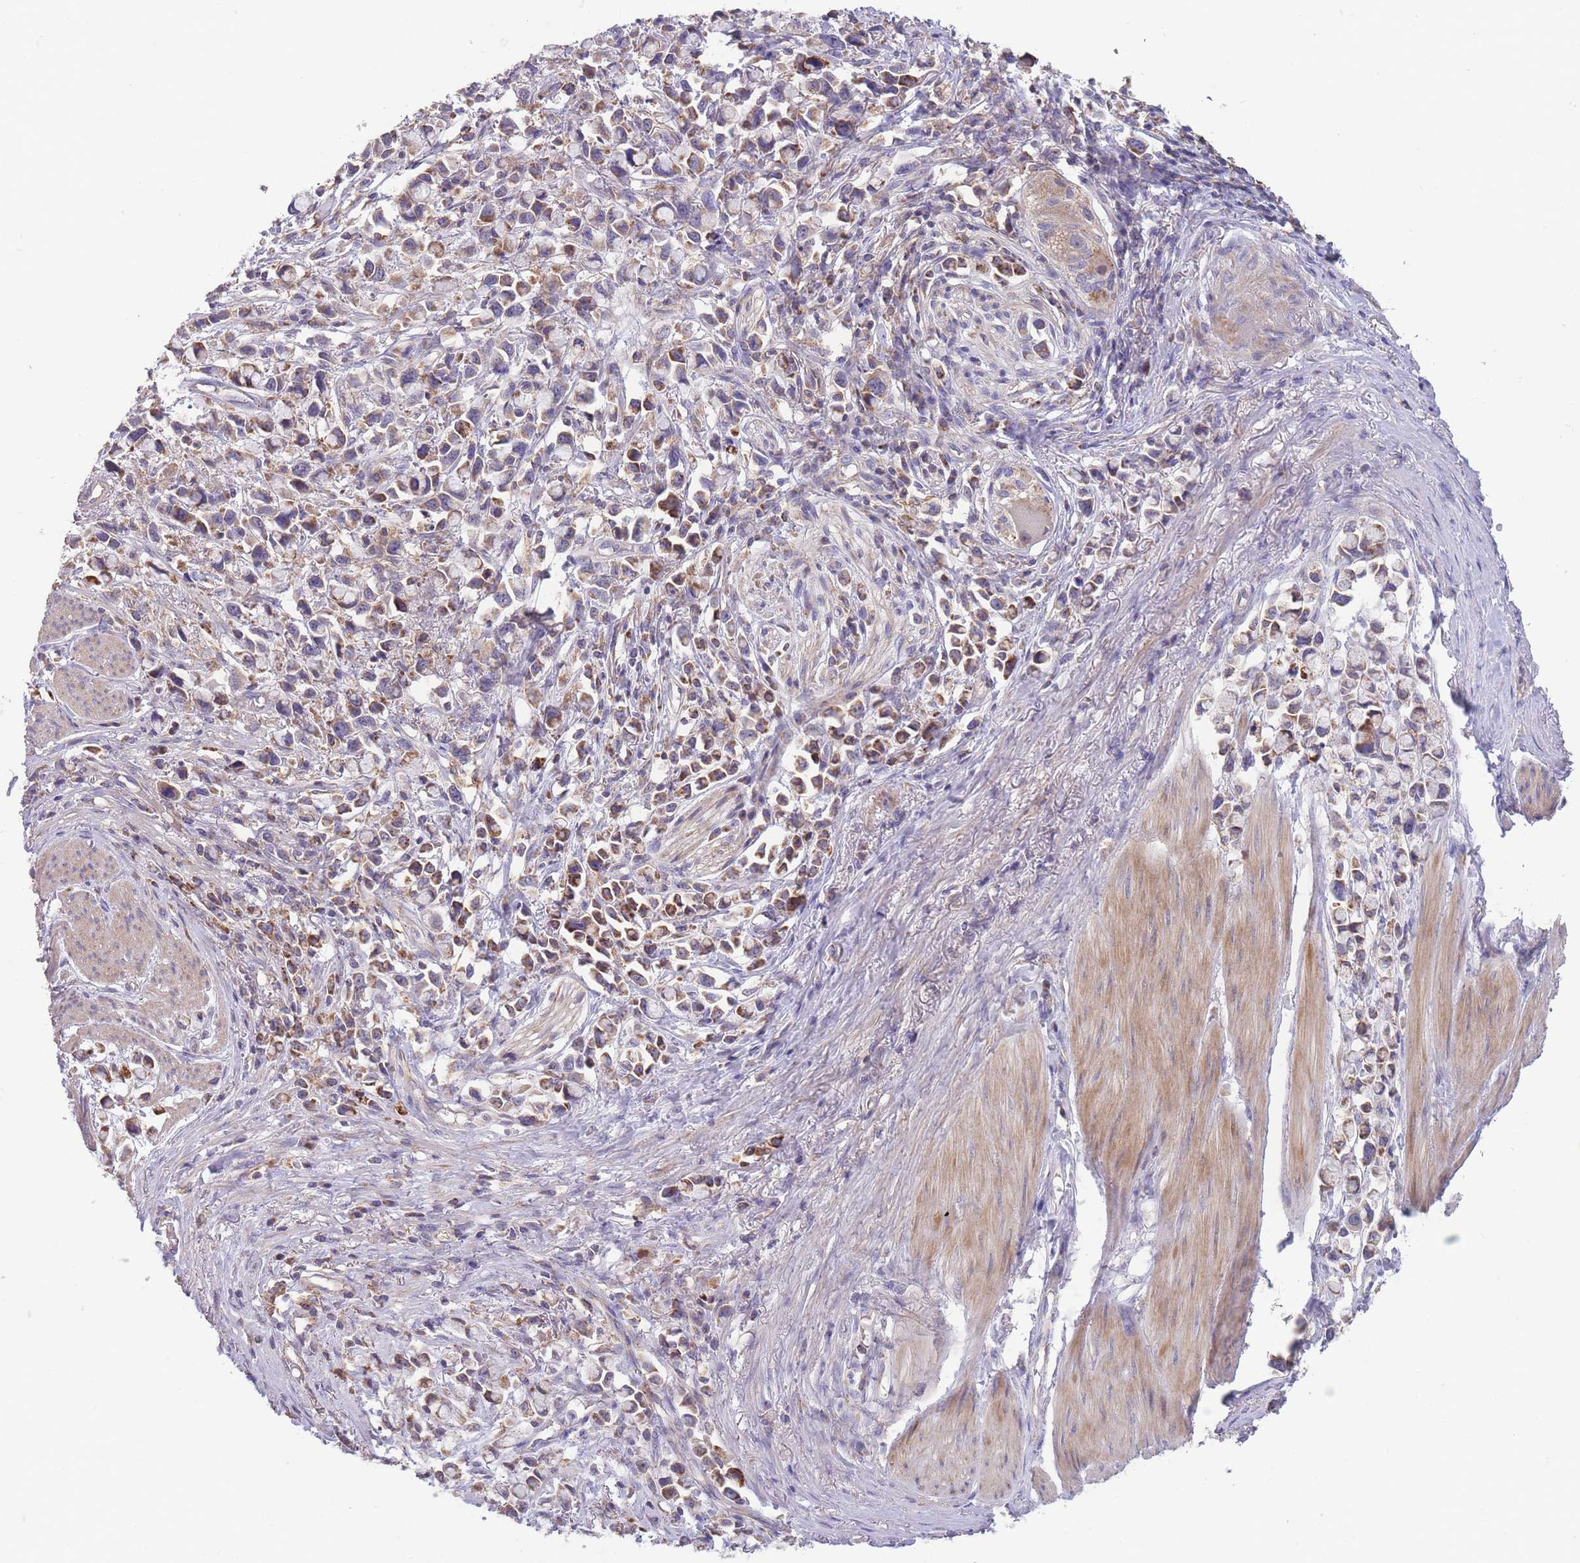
{"staining": {"intensity": "moderate", "quantity": ">75%", "location": "cytoplasmic/membranous"}, "tissue": "stomach cancer", "cell_type": "Tumor cells", "image_type": "cancer", "snomed": [{"axis": "morphology", "description": "Adenocarcinoma, NOS"}, {"axis": "topography", "description": "Stomach"}], "caption": "Protein analysis of stomach cancer tissue displays moderate cytoplasmic/membranous staining in about >75% of tumor cells.", "gene": "SLC25A42", "patient": {"sex": "female", "age": 81}}